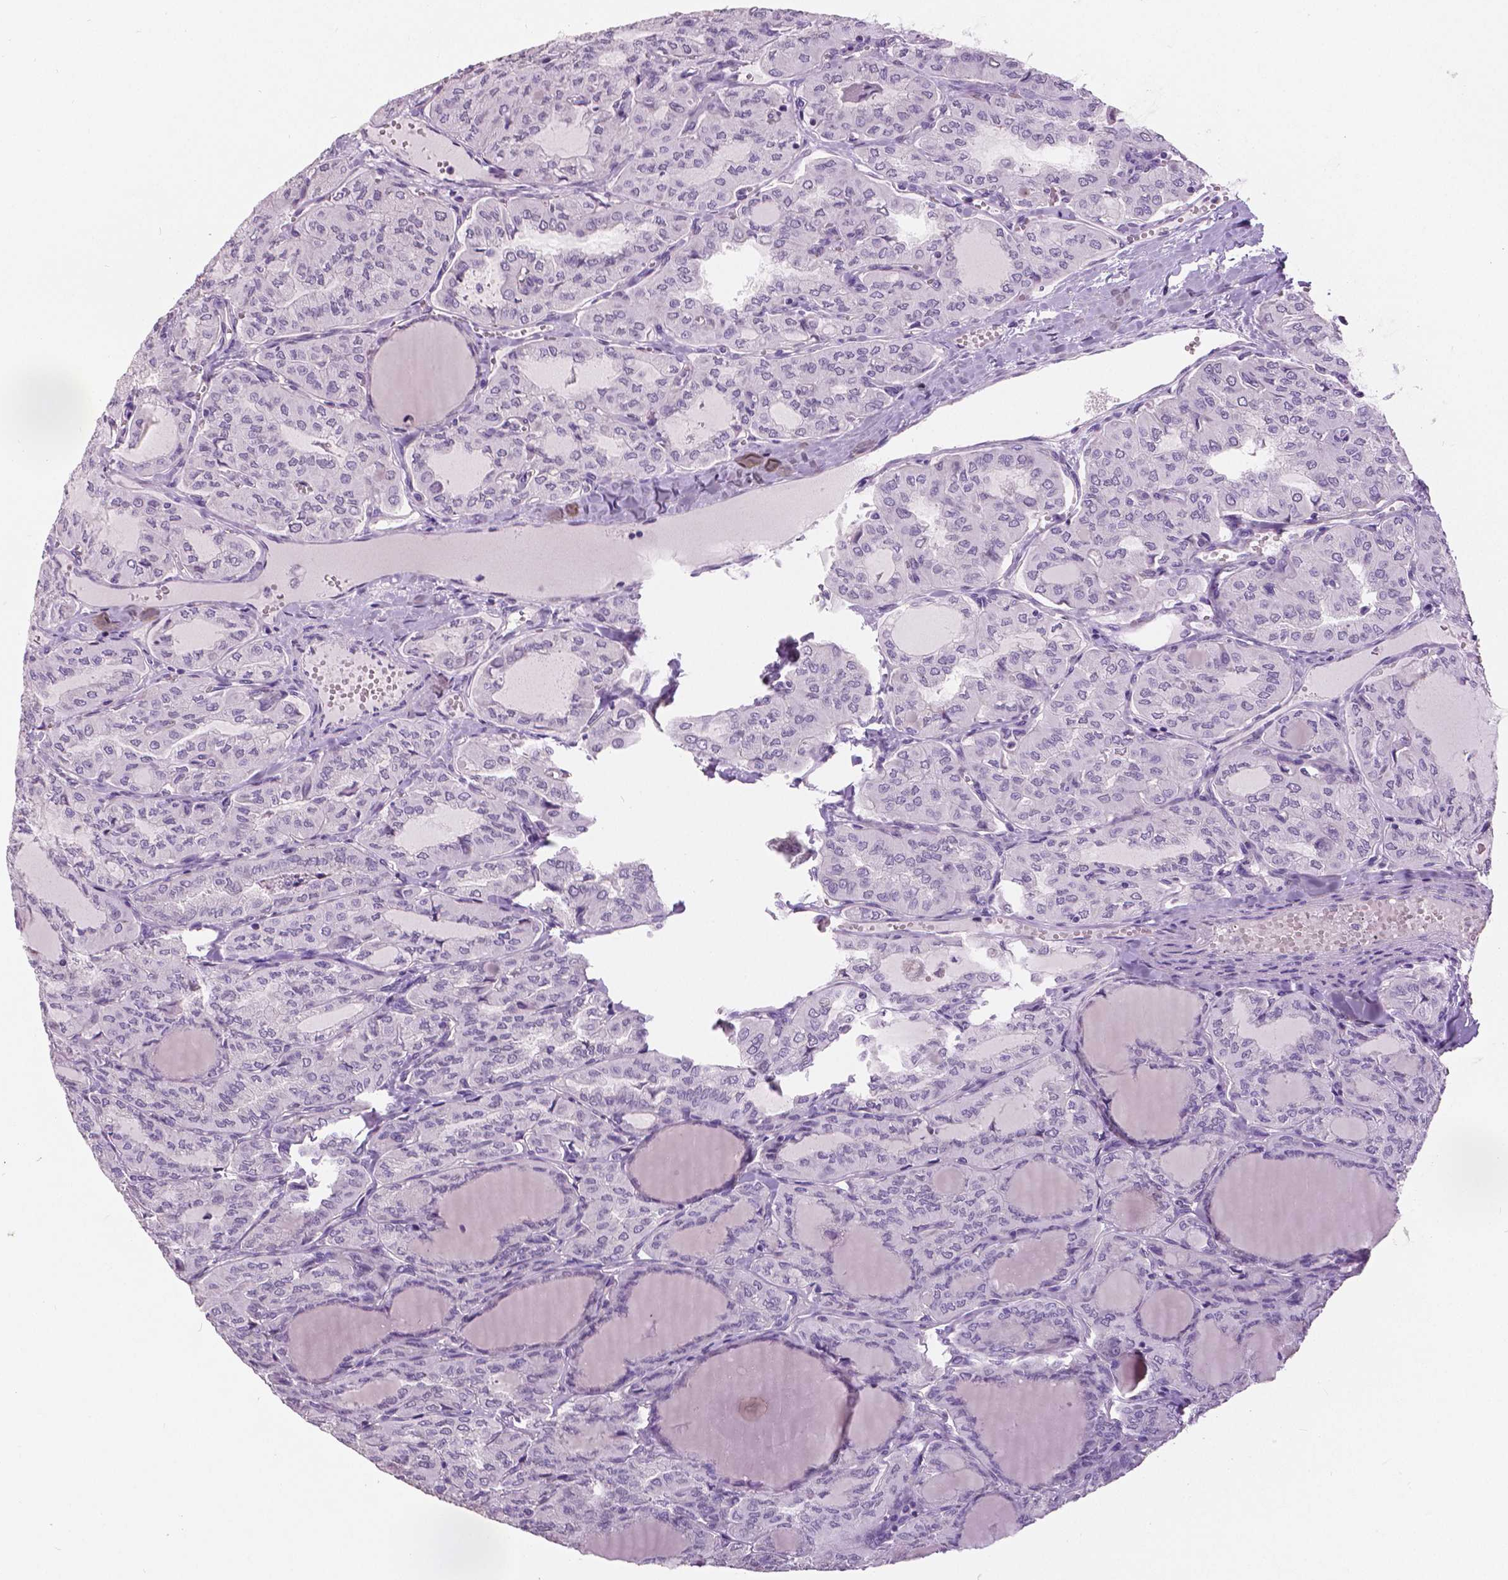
{"staining": {"intensity": "negative", "quantity": "none", "location": "none"}, "tissue": "thyroid cancer", "cell_type": "Tumor cells", "image_type": "cancer", "snomed": [{"axis": "morphology", "description": "Papillary adenocarcinoma, NOS"}, {"axis": "topography", "description": "Thyroid gland"}], "caption": "Immunohistochemistry of human thyroid cancer reveals no staining in tumor cells.", "gene": "GRIN2A", "patient": {"sex": "male", "age": 20}}